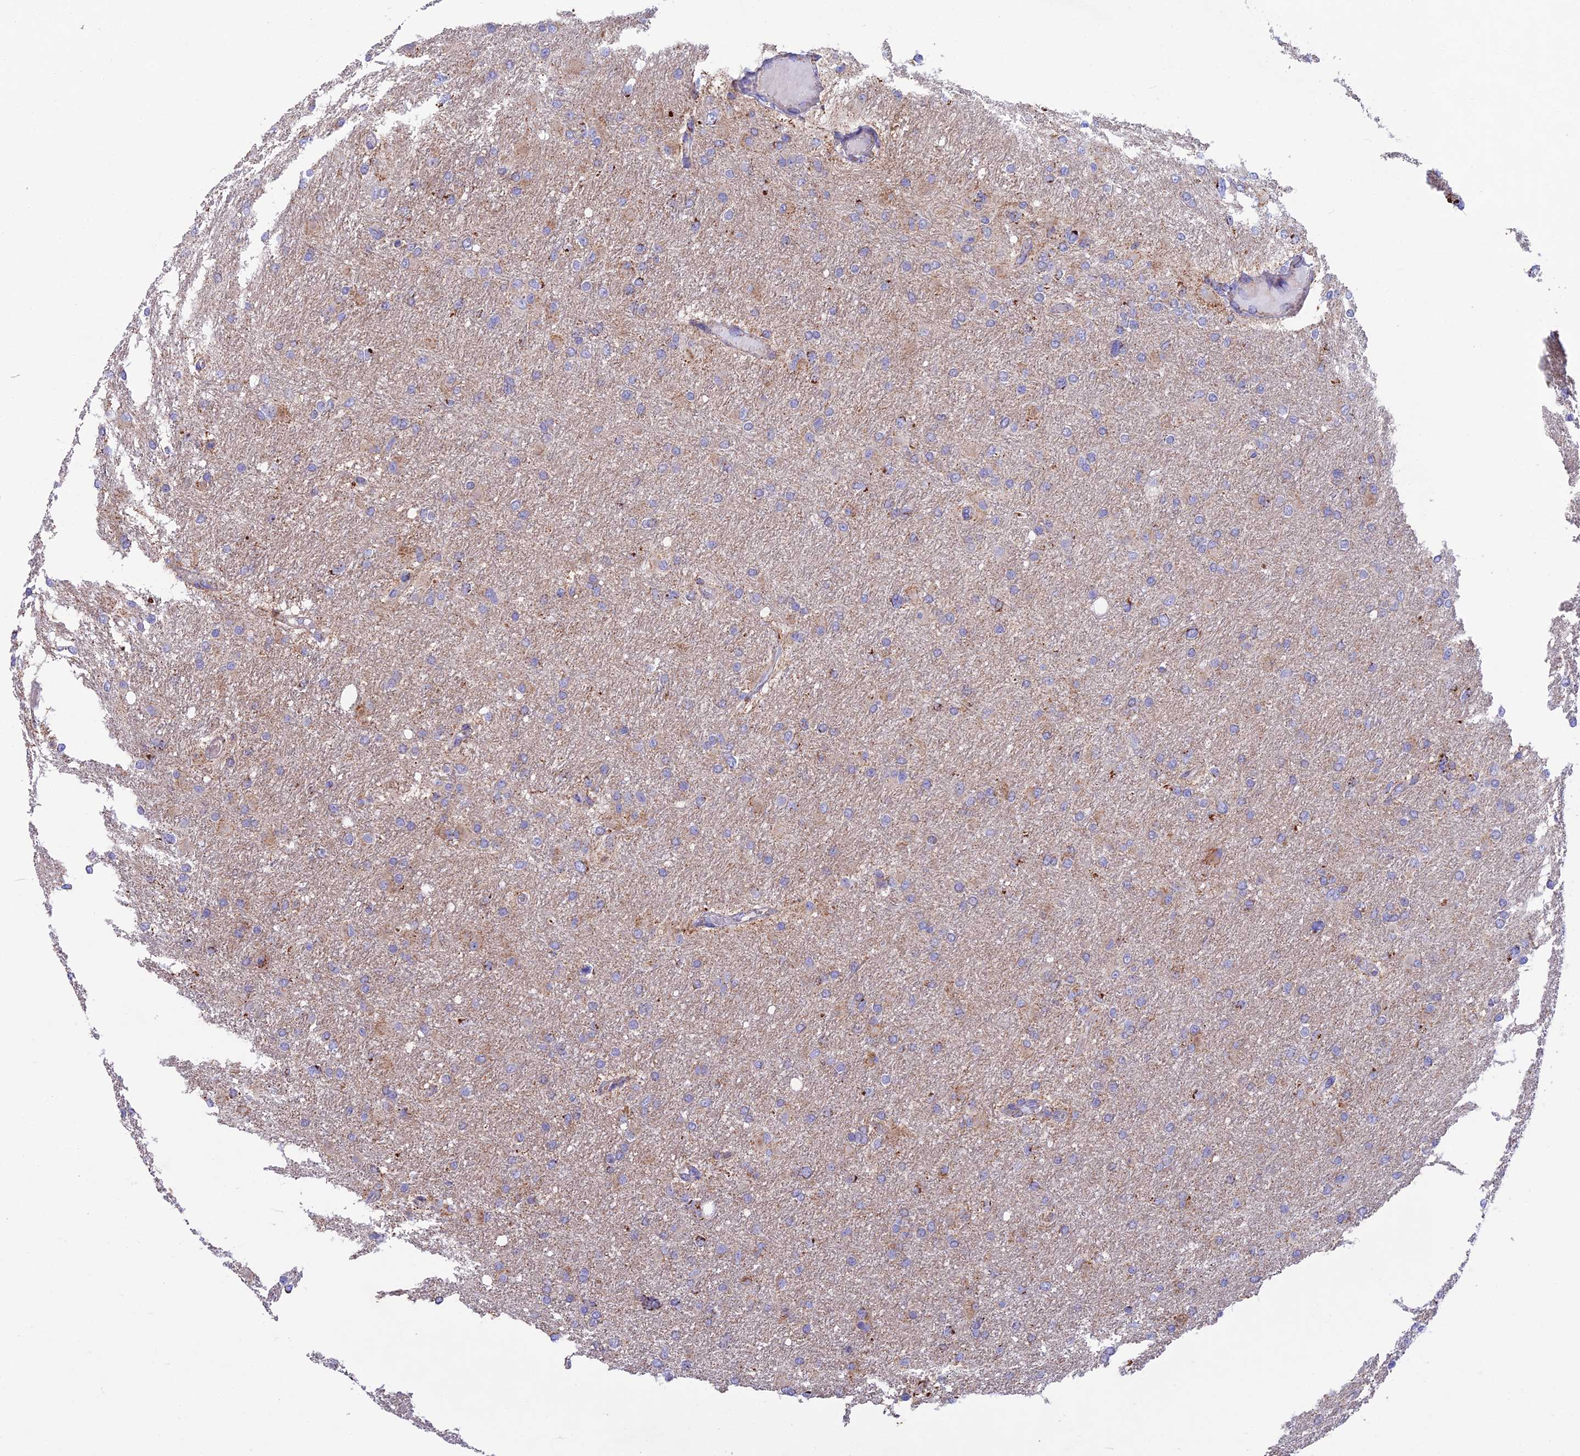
{"staining": {"intensity": "negative", "quantity": "none", "location": "none"}, "tissue": "glioma", "cell_type": "Tumor cells", "image_type": "cancer", "snomed": [{"axis": "morphology", "description": "Glioma, malignant, High grade"}, {"axis": "topography", "description": "Cerebral cortex"}], "caption": "A histopathology image of human malignant glioma (high-grade) is negative for staining in tumor cells. The staining was performed using DAB to visualize the protein expression in brown, while the nuclei were stained in blue with hematoxylin (Magnification: 20x).", "gene": "CS", "patient": {"sex": "female", "age": 36}}